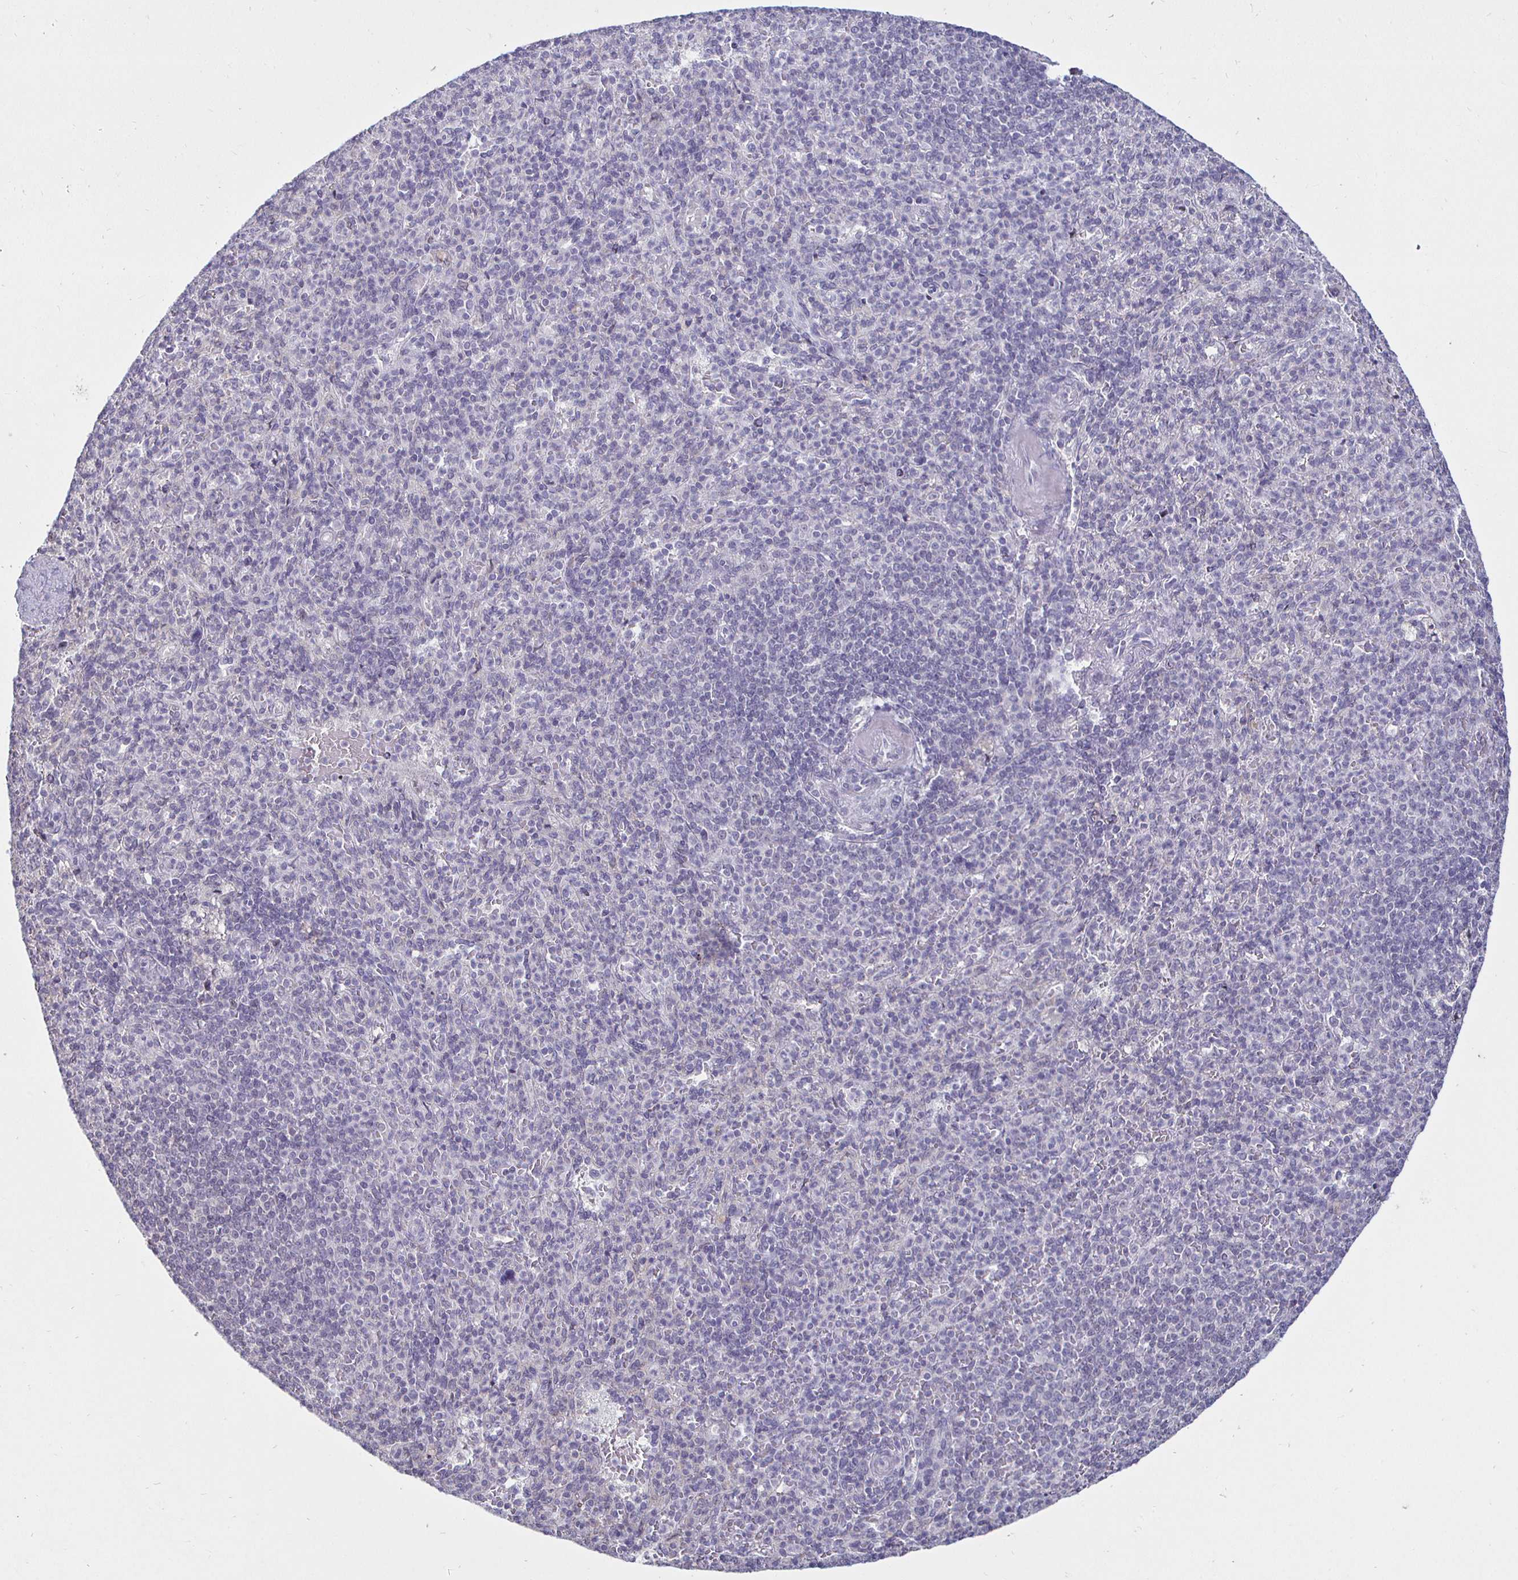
{"staining": {"intensity": "negative", "quantity": "none", "location": "none"}, "tissue": "spleen", "cell_type": "Cells in red pulp", "image_type": "normal", "snomed": [{"axis": "morphology", "description": "Normal tissue, NOS"}, {"axis": "topography", "description": "Spleen"}], "caption": "Benign spleen was stained to show a protein in brown. There is no significant staining in cells in red pulp. (DAB immunohistochemistry (IHC), high magnification).", "gene": "MLH1", "patient": {"sex": "female", "age": 74}}